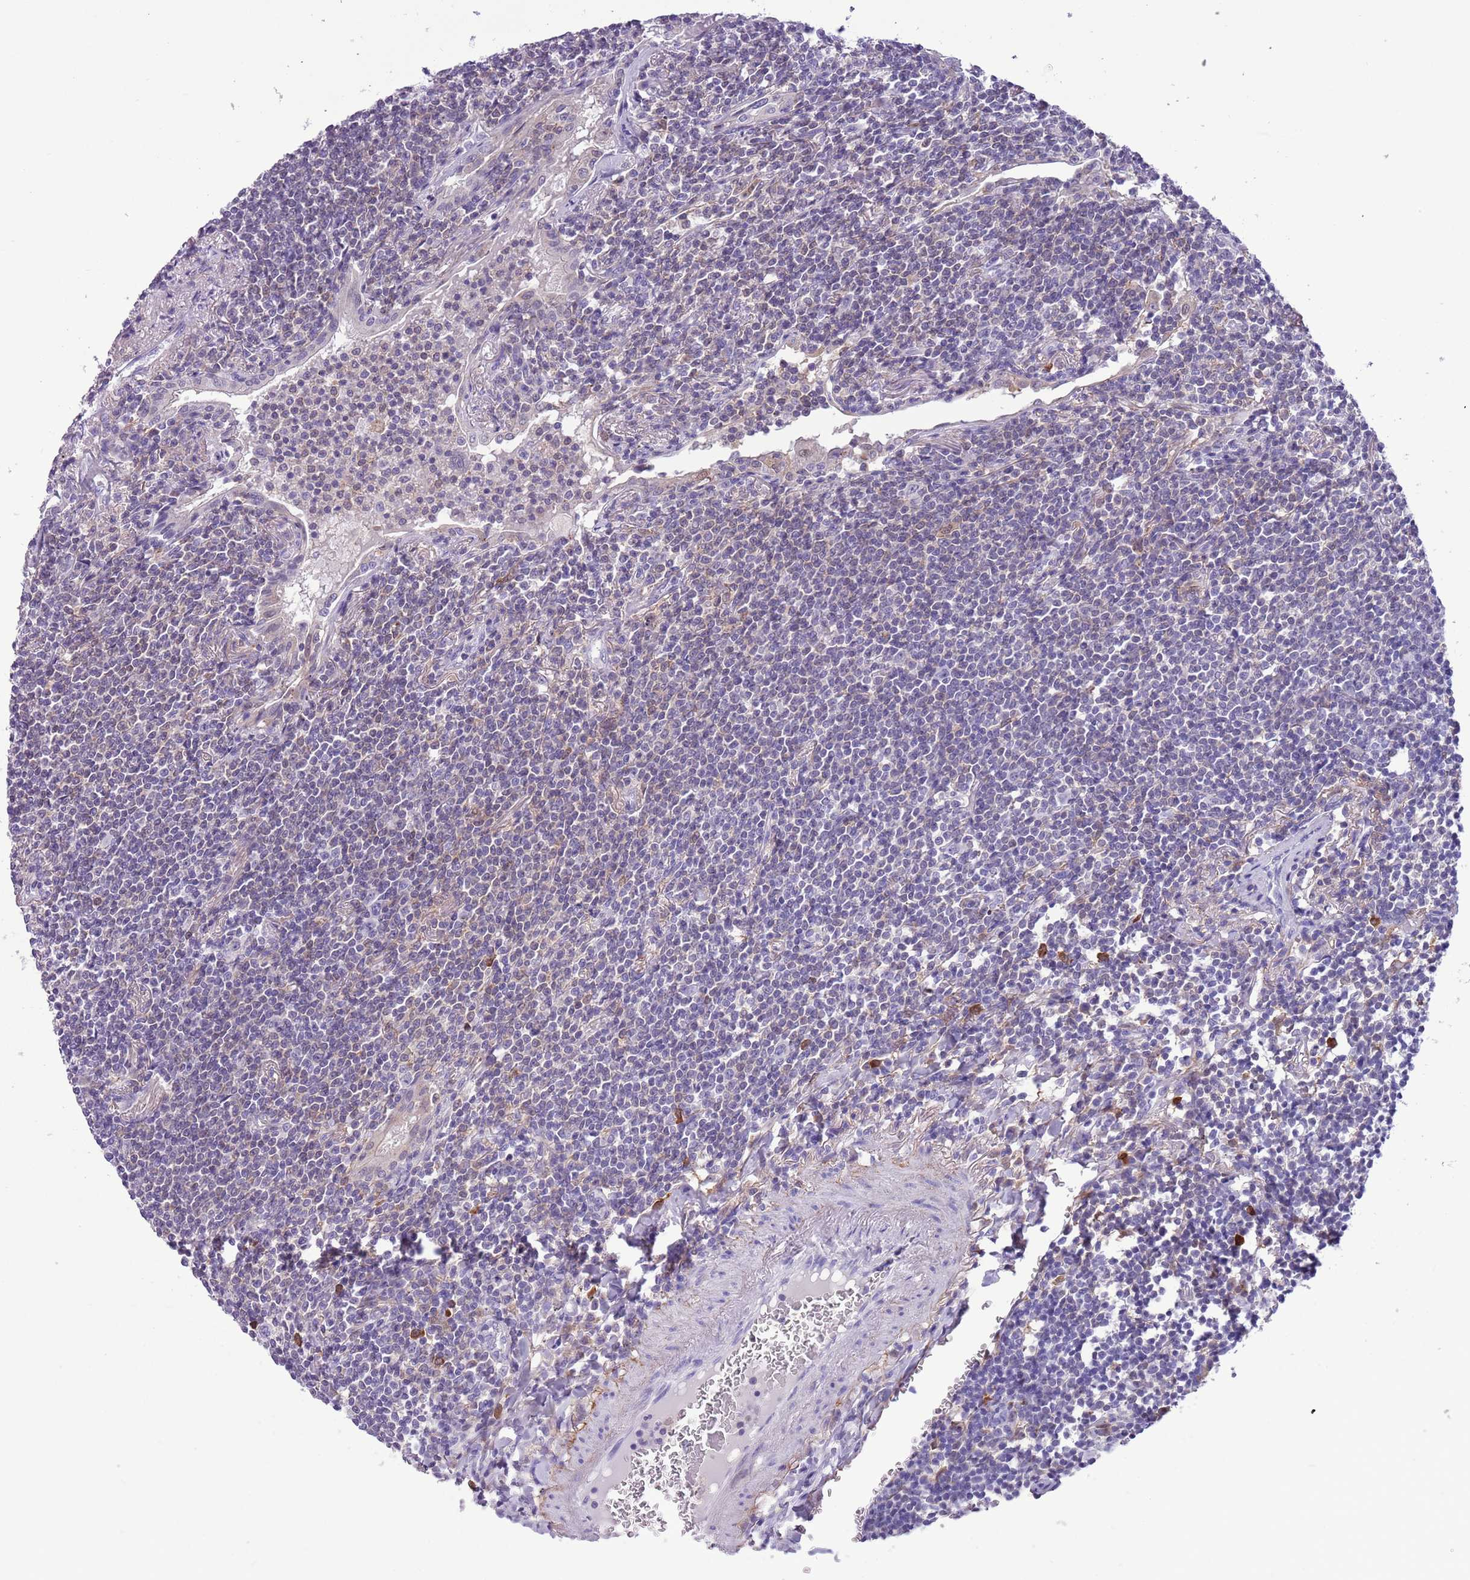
{"staining": {"intensity": "negative", "quantity": "none", "location": "none"}, "tissue": "lymphoma", "cell_type": "Tumor cells", "image_type": "cancer", "snomed": [{"axis": "morphology", "description": "Malignant lymphoma, non-Hodgkin's type, Low grade"}, {"axis": "topography", "description": "Lung"}], "caption": "This is an immunohistochemistry image of low-grade malignant lymphoma, non-Hodgkin's type. There is no staining in tumor cells.", "gene": "PFKFB2", "patient": {"sex": "female", "age": 71}}